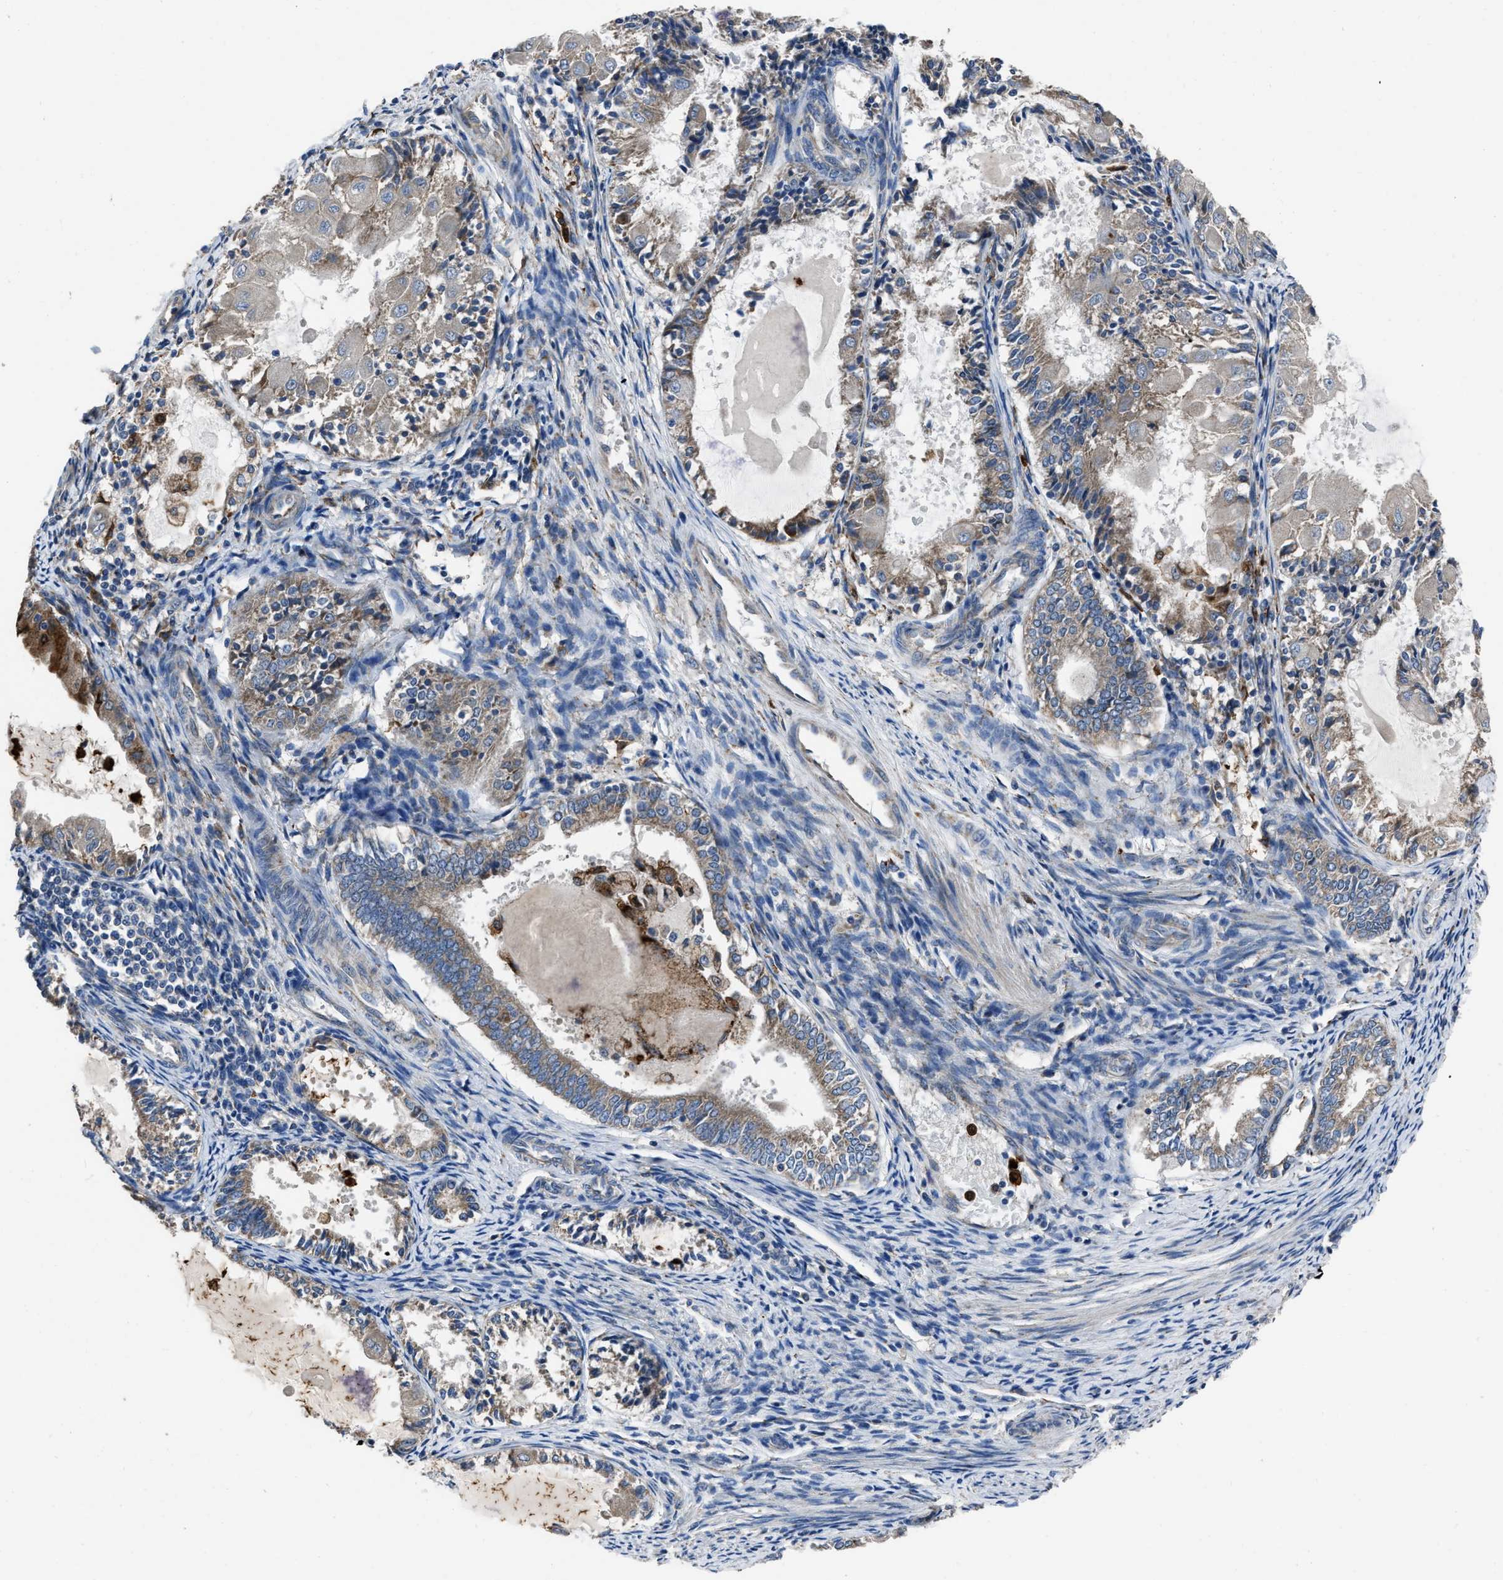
{"staining": {"intensity": "weak", "quantity": "<25%", "location": "cytoplasmic/membranous"}, "tissue": "endometrial cancer", "cell_type": "Tumor cells", "image_type": "cancer", "snomed": [{"axis": "morphology", "description": "Adenocarcinoma, NOS"}, {"axis": "topography", "description": "Endometrium"}], "caption": "Immunohistochemical staining of adenocarcinoma (endometrial) exhibits no significant expression in tumor cells. (DAB immunohistochemistry, high magnification).", "gene": "ANGPT1", "patient": {"sex": "female", "age": 81}}